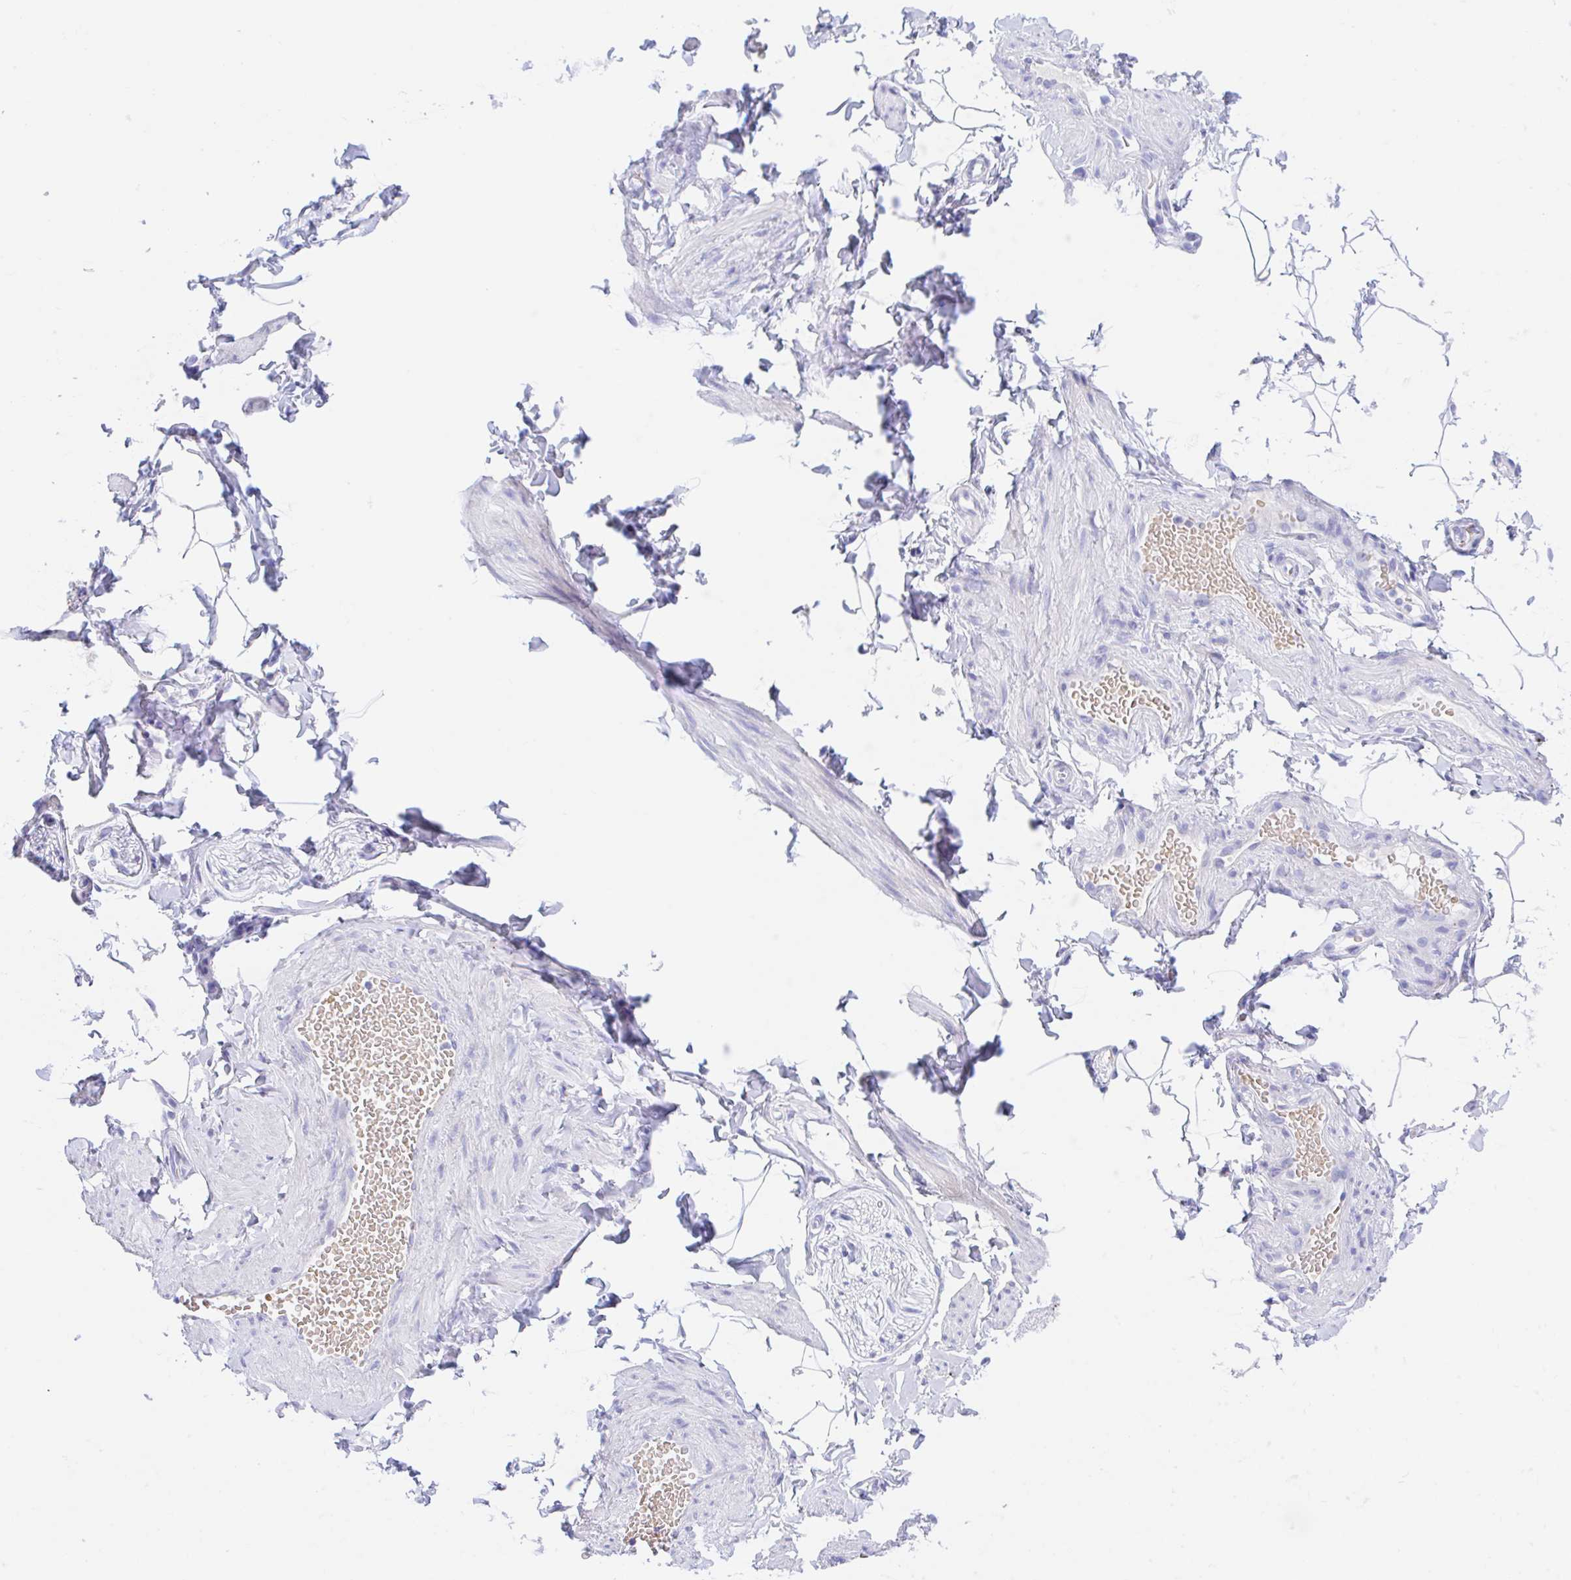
{"staining": {"intensity": "negative", "quantity": "none", "location": "none"}, "tissue": "adipose tissue", "cell_type": "Adipocytes", "image_type": "normal", "snomed": [{"axis": "morphology", "description": "Normal tissue, NOS"}, {"axis": "topography", "description": "Soft tissue"}, {"axis": "topography", "description": "Adipose tissue"}, {"axis": "topography", "description": "Vascular tissue"}, {"axis": "topography", "description": "Peripheral nerve tissue"}], "caption": "High magnification brightfield microscopy of normal adipose tissue stained with DAB (3,3'-diaminobenzidine) (brown) and counterstained with hematoxylin (blue): adipocytes show no significant expression.", "gene": "ANKRD9", "patient": {"sex": "male", "age": 29}}